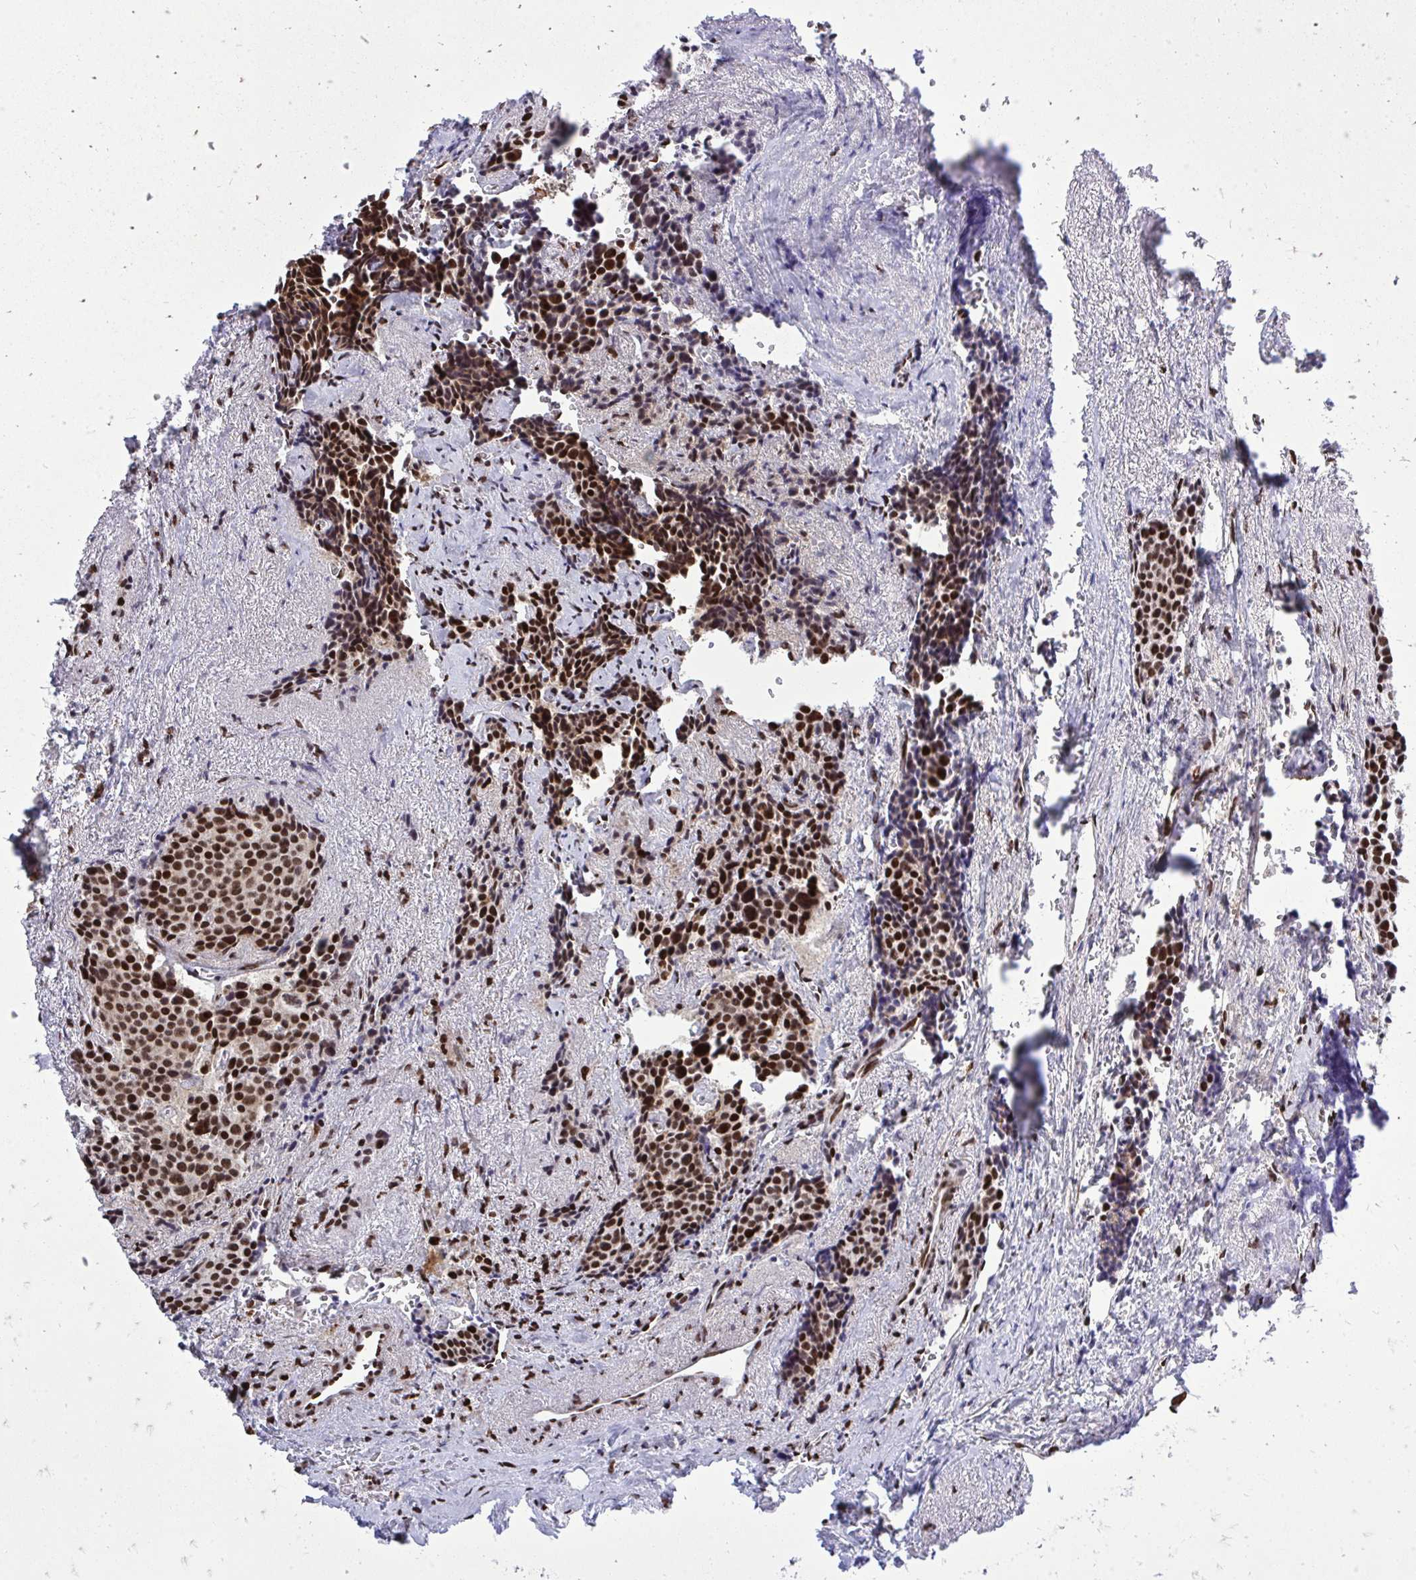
{"staining": {"intensity": "strong", "quantity": ">75%", "location": "nuclear"}, "tissue": "carcinoid", "cell_type": "Tumor cells", "image_type": "cancer", "snomed": [{"axis": "morphology", "description": "Carcinoid, malignant, NOS"}, {"axis": "topography", "description": "Small intestine"}], "caption": "Immunohistochemical staining of carcinoid (malignant) demonstrates strong nuclear protein expression in approximately >75% of tumor cells. (DAB = brown stain, brightfield microscopy at high magnification).", "gene": "TBL1Y", "patient": {"sex": "male", "age": 73}}